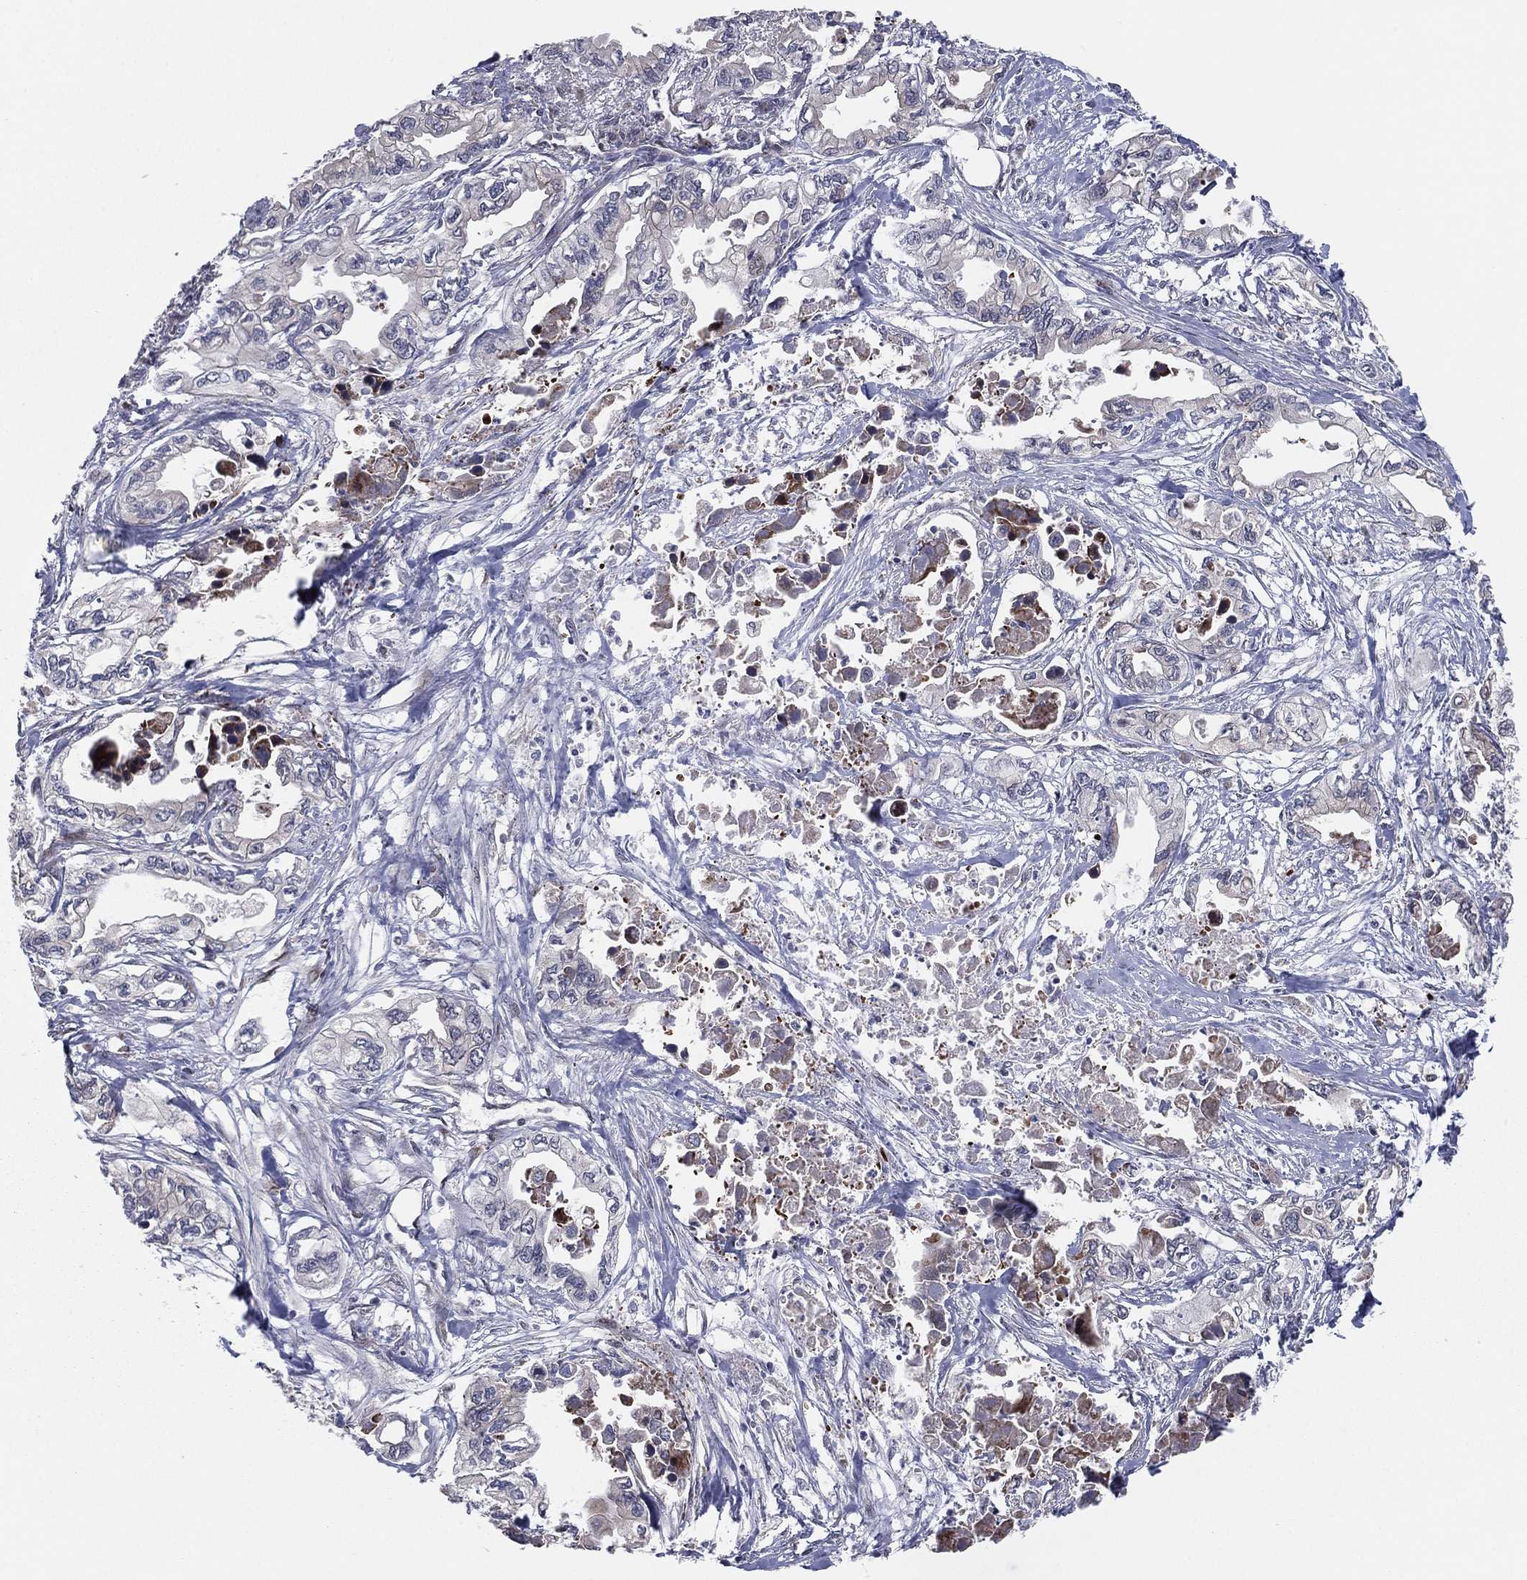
{"staining": {"intensity": "weak", "quantity": "<25%", "location": "cytoplasmic/membranous"}, "tissue": "pancreatic cancer", "cell_type": "Tumor cells", "image_type": "cancer", "snomed": [{"axis": "morphology", "description": "Adenocarcinoma, NOS"}, {"axis": "topography", "description": "Pancreas"}], "caption": "Photomicrograph shows no protein staining in tumor cells of adenocarcinoma (pancreatic) tissue.", "gene": "UTP14A", "patient": {"sex": "male", "age": 68}}